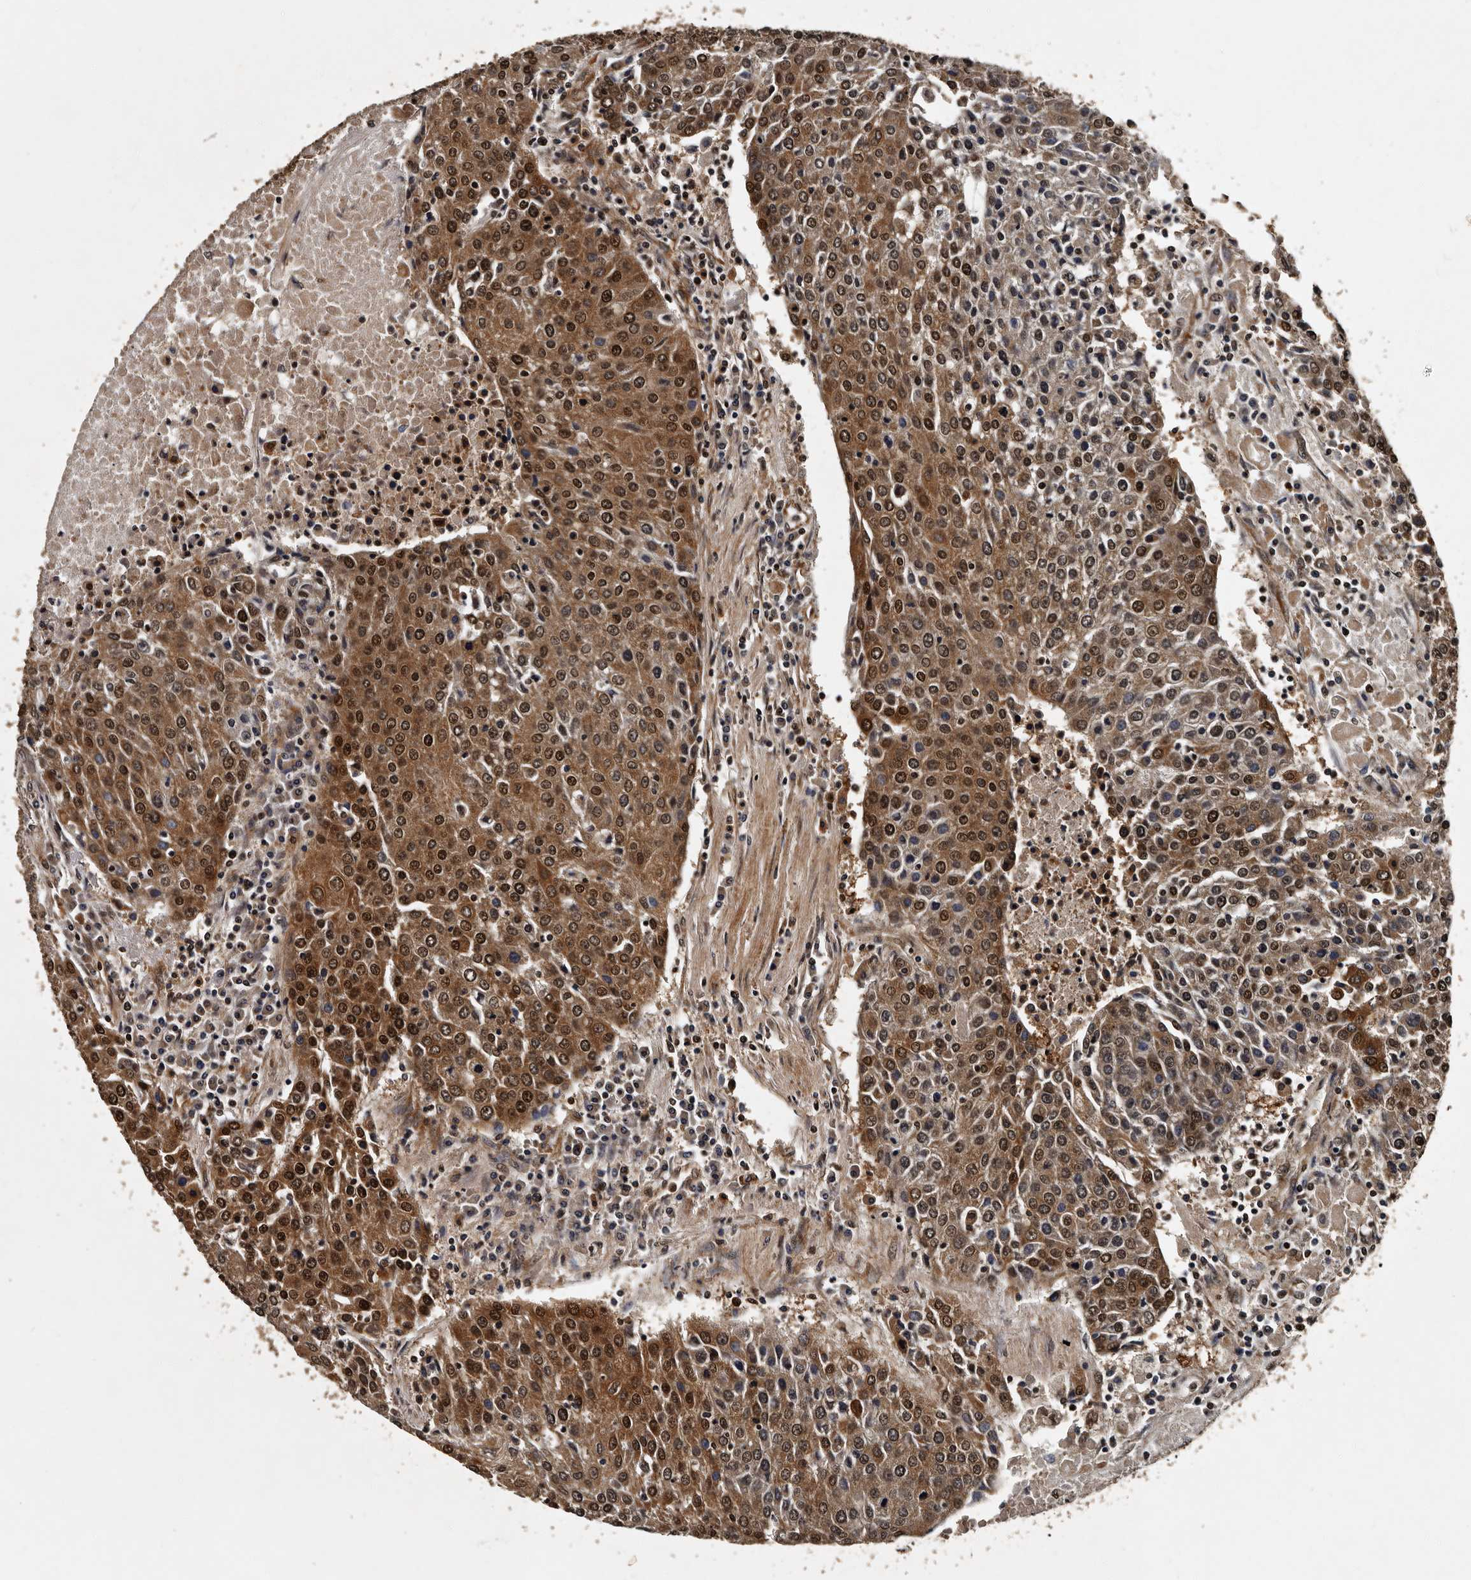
{"staining": {"intensity": "strong", "quantity": ">75%", "location": "cytoplasmic/membranous,nuclear"}, "tissue": "urothelial cancer", "cell_type": "Tumor cells", "image_type": "cancer", "snomed": [{"axis": "morphology", "description": "Urothelial carcinoma, High grade"}, {"axis": "topography", "description": "Urinary bladder"}], "caption": "Immunohistochemical staining of urothelial cancer shows high levels of strong cytoplasmic/membranous and nuclear protein staining in approximately >75% of tumor cells. Nuclei are stained in blue.", "gene": "CPNE3", "patient": {"sex": "female", "age": 85}}